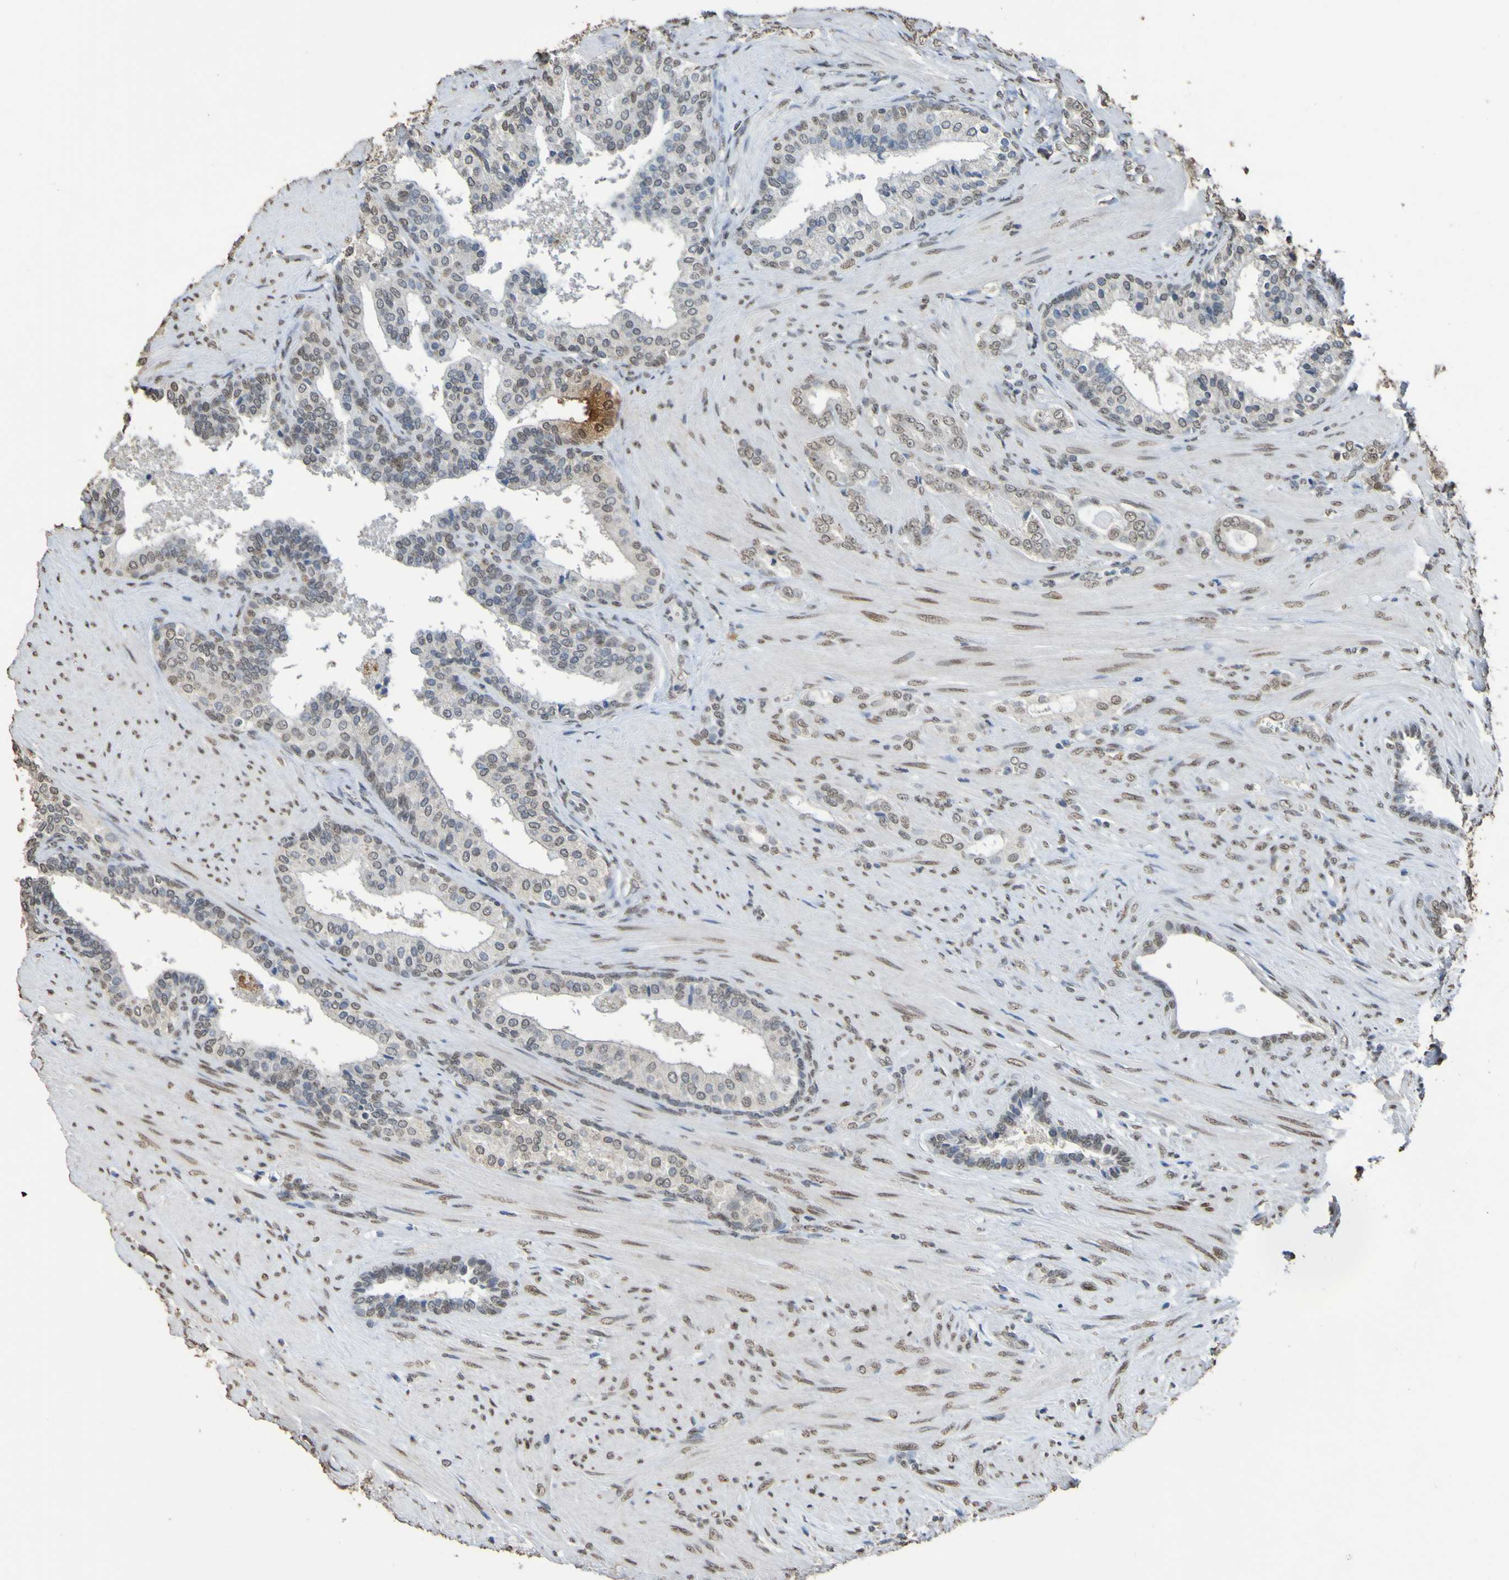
{"staining": {"intensity": "weak", "quantity": ">75%", "location": "nuclear"}, "tissue": "prostate cancer", "cell_type": "Tumor cells", "image_type": "cancer", "snomed": [{"axis": "morphology", "description": "Adenocarcinoma, Low grade"}, {"axis": "topography", "description": "Prostate"}], "caption": "IHC staining of prostate adenocarcinoma (low-grade), which exhibits low levels of weak nuclear expression in about >75% of tumor cells indicating weak nuclear protein staining. The staining was performed using DAB (3,3'-diaminobenzidine) (brown) for protein detection and nuclei were counterstained in hematoxylin (blue).", "gene": "ALKBH2", "patient": {"sex": "male", "age": 60}}